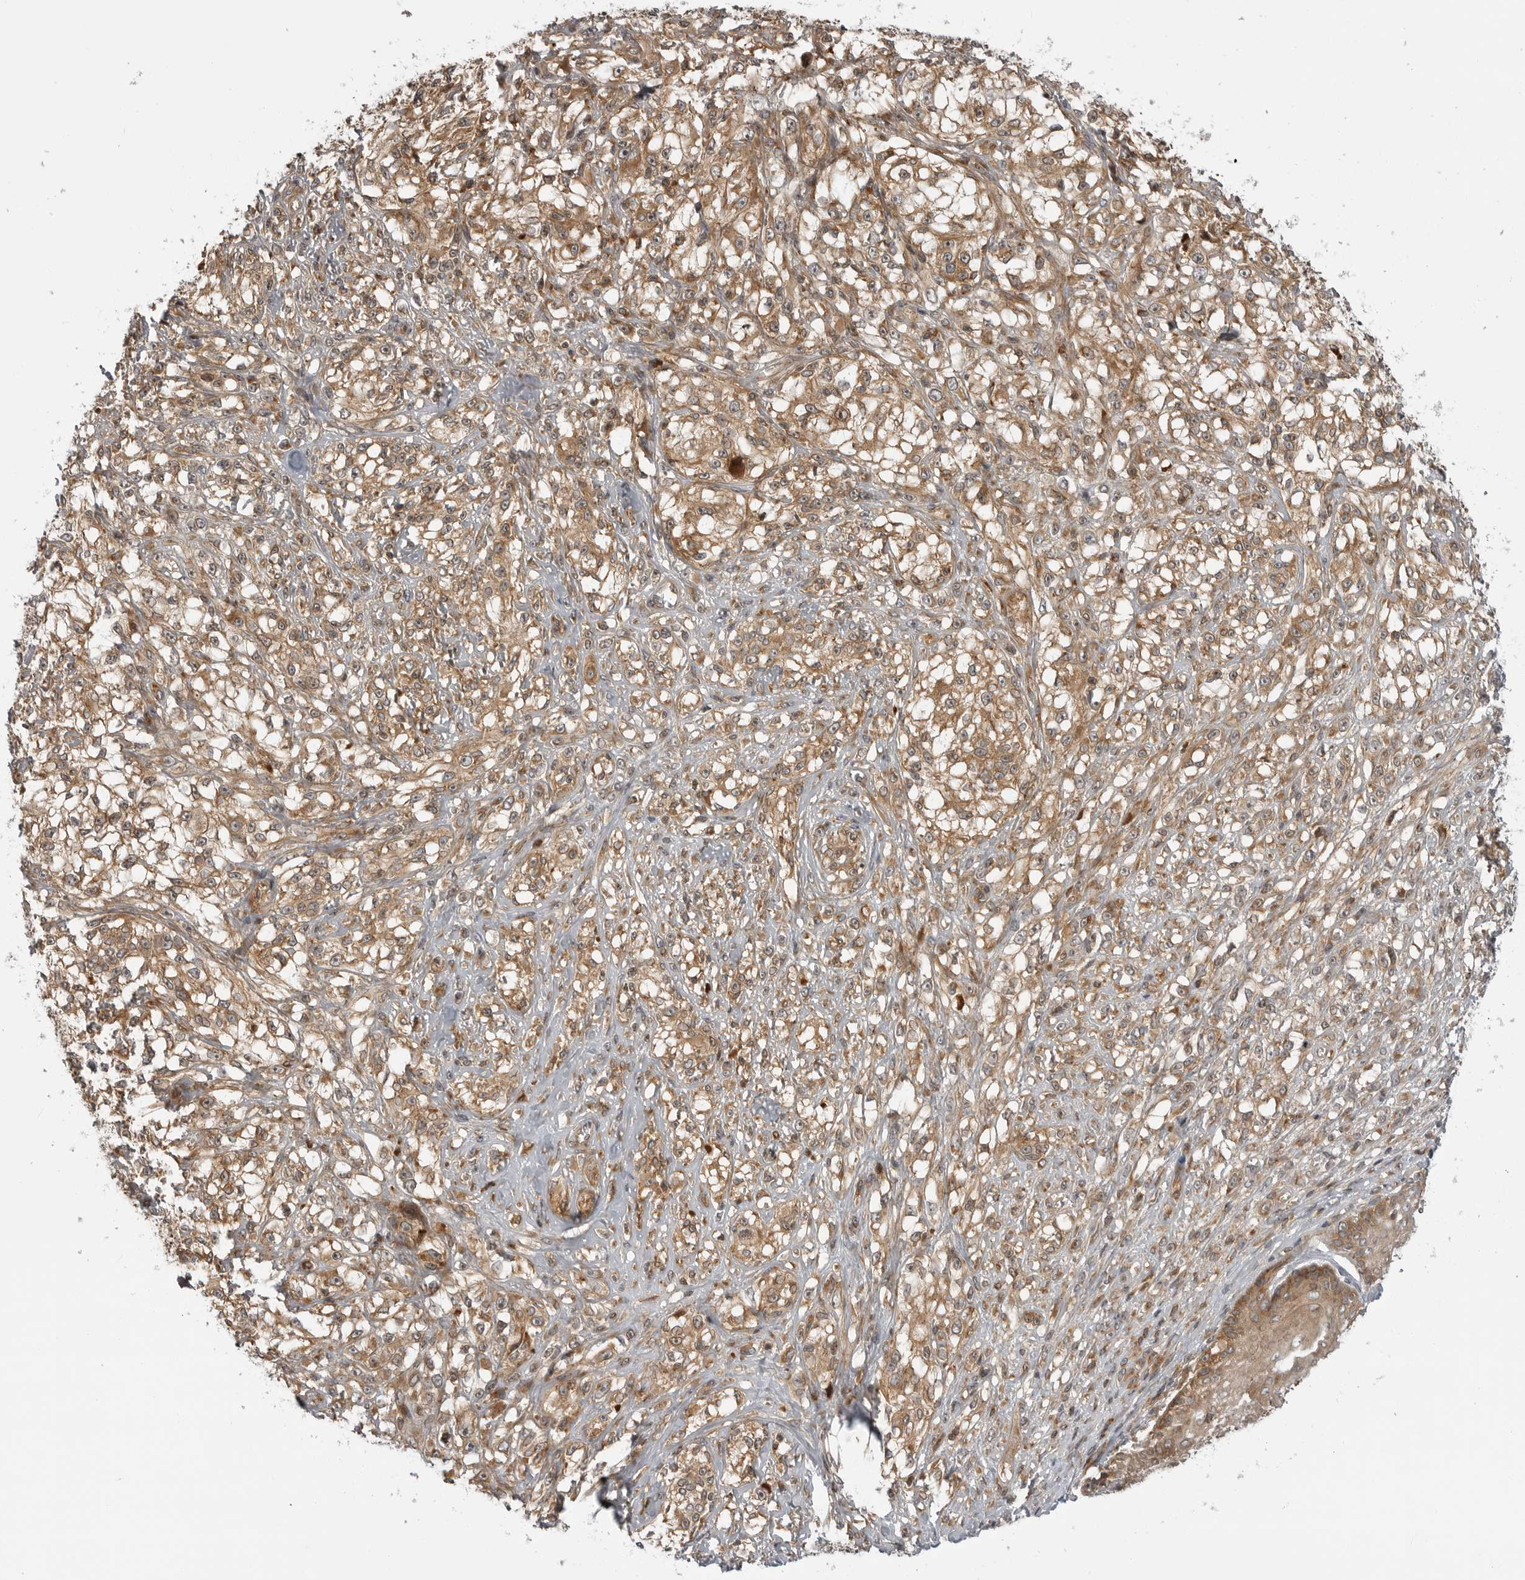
{"staining": {"intensity": "moderate", "quantity": ">75%", "location": "cytoplasmic/membranous"}, "tissue": "melanoma", "cell_type": "Tumor cells", "image_type": "cancer", "snomed": [{"axis": "morphology", "description": "Malignant melanoma, NOS"}, {"axis": "topography", "description": "Skin of head"}], "caption": "Protein expression by immunohistochemistry (IHC) reveals moderate cytoplasmic/membranous positivity in about >75% of tumor cells in malignant melanoma.", "gene": "LRRC45", "patient": {"sex": "male", "age": 83}}